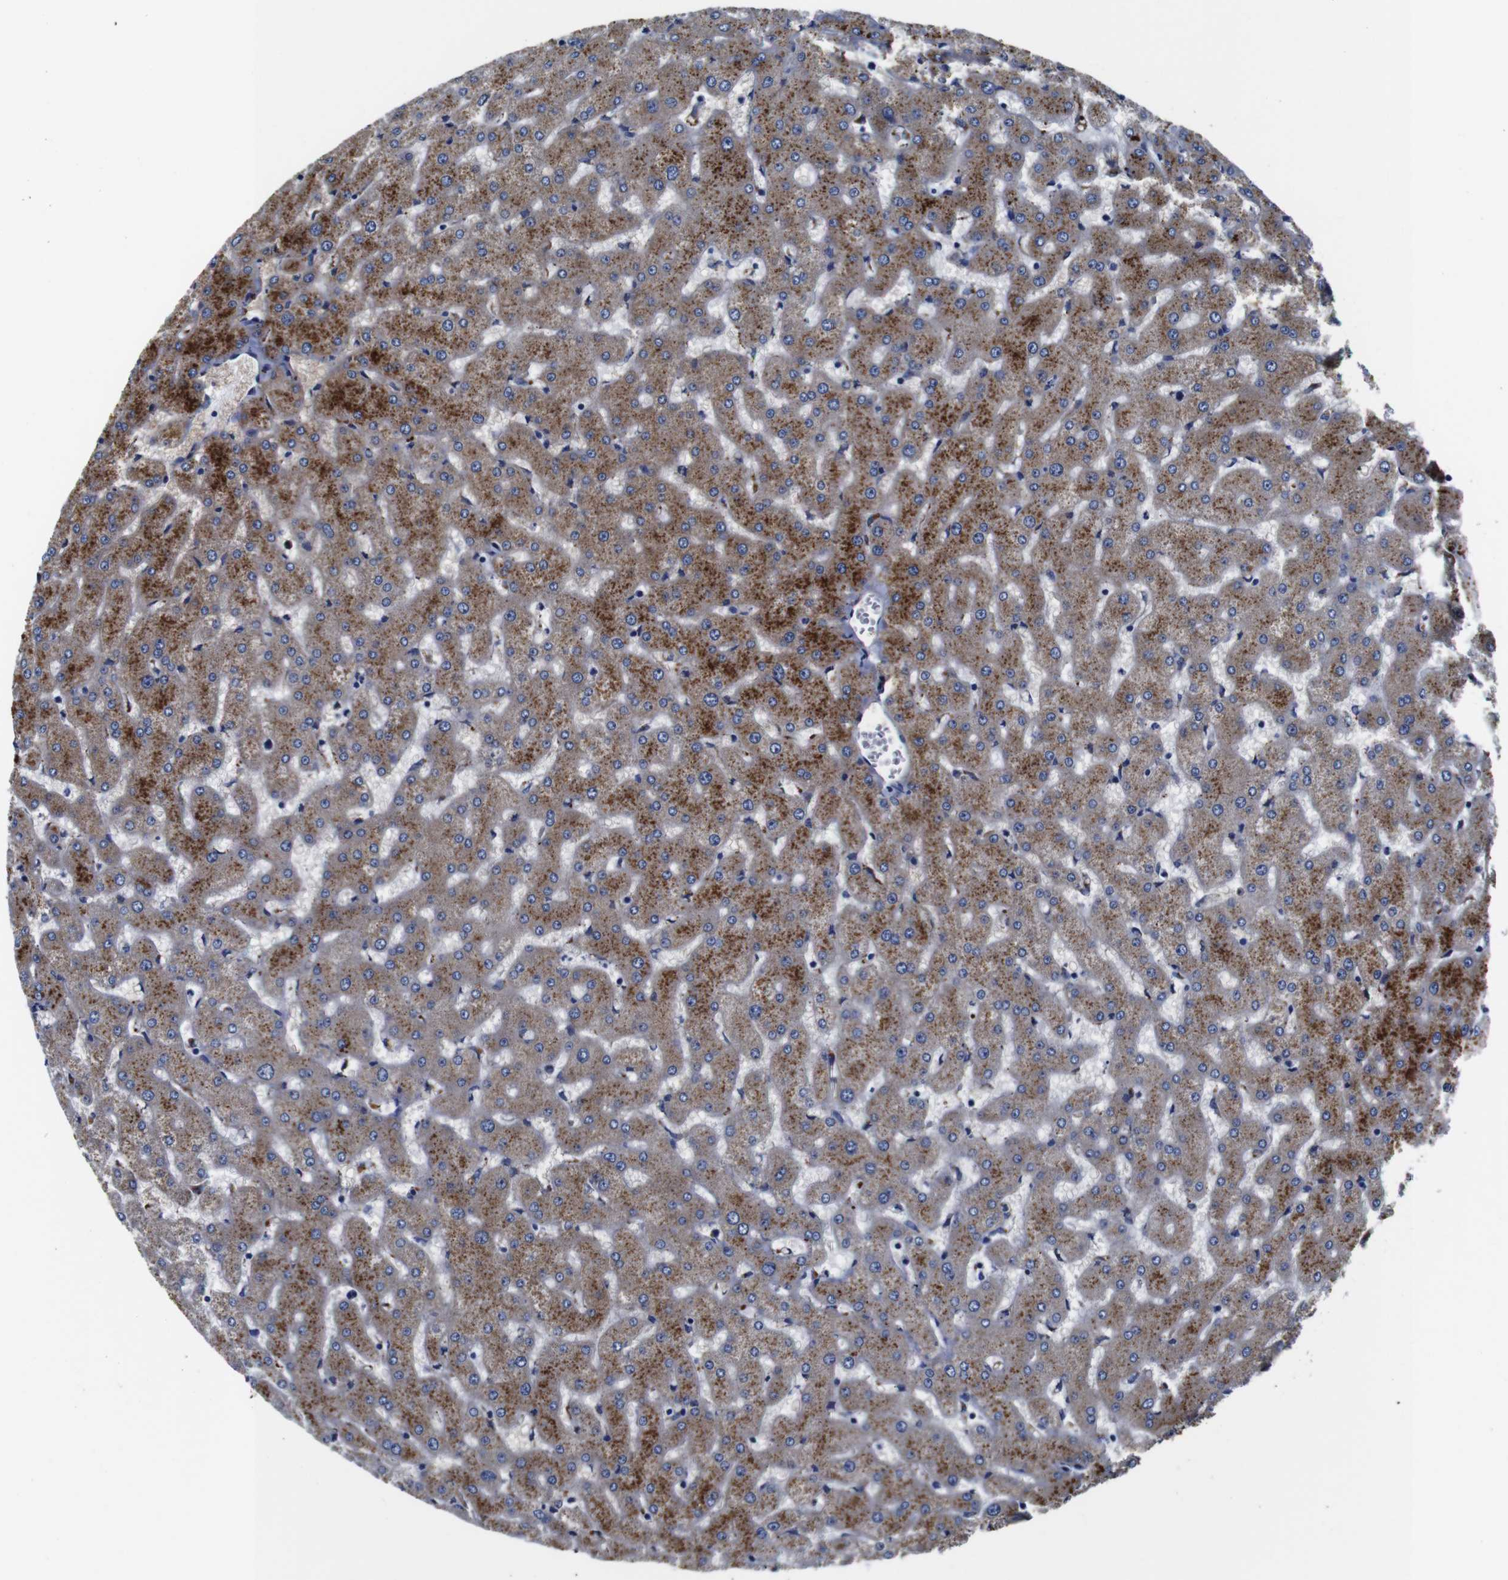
{"staining": {"intensity": "weak", "quantity": ">75%", "location": "cytoplasmic/membranous"}, "tissue": "liver", "cell_type": "Cholangiocytes", "image_type": "normal", "snomed": [{"axis": "morphology", "description": "Normal tissue, NOS"}, {"axis": "topography", "description": "Liver"}], "caption": "Immunohistochemistry (IHC) of unremarkable liver demonstrates low levels of weak cytoplasmic/membranous staining in approximately >75% of cholangiocytes.", "gene": "GIMAP2", "patient": {"sex": "female", "age": 63}}